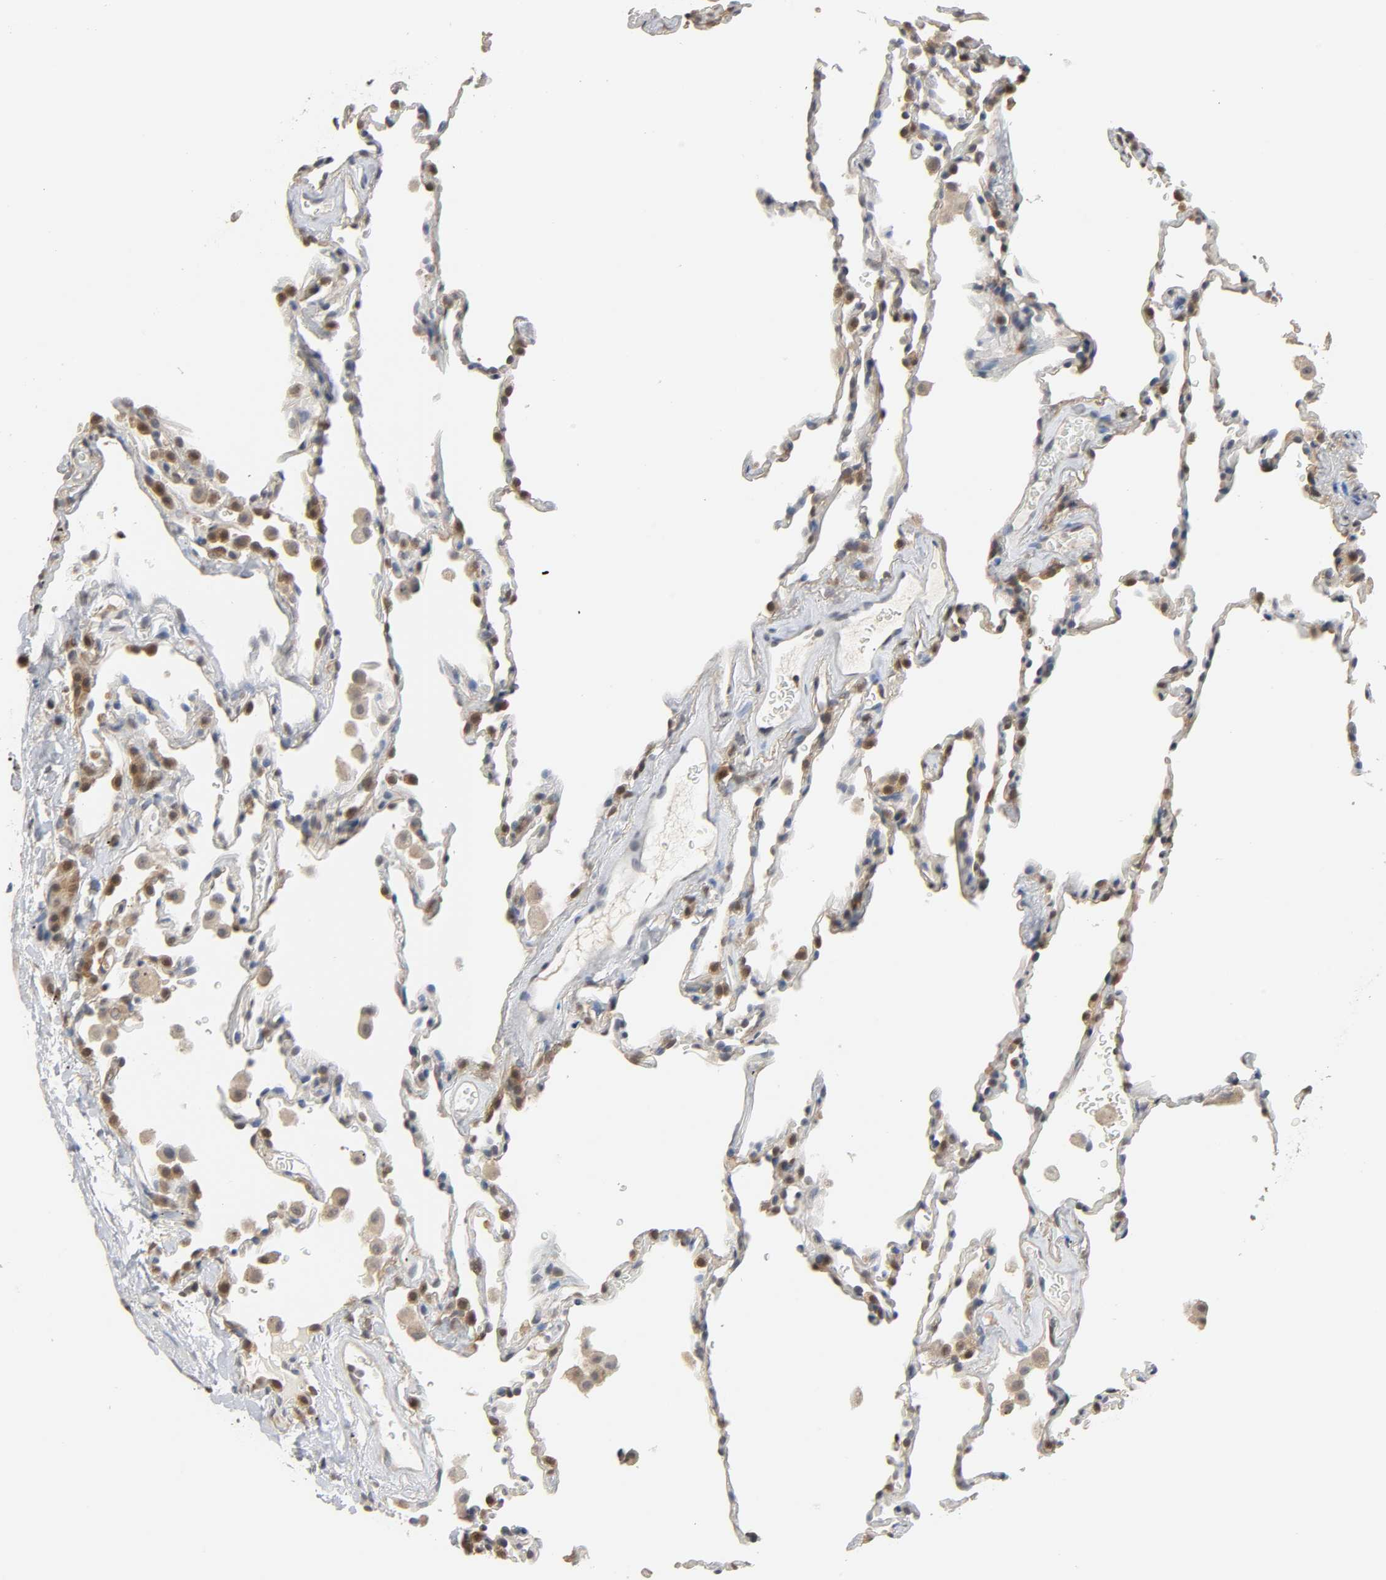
{"staining": {"intensity": "negative", "quantity": "none", "location": "none"}, "tissue": "lung", "cell_type": "Alveolar cells", "image_type": "normal", "snomed": [{"axis": "morphology", "description": "Normal tissue, NOS"}, {"axis": "morphology", "description": "Soft tissue tumor metastatic"}, {"axis": "topography", "description": "Lung"}], "caption": "Immunohistochemistry (IHC) photomicrograph of normal lung: lung stained with DAB (3,3'-diaminobenzidine) exhibits no significant protein staining in alveolar cells. (DAB immunohistochemistry visualized using brightfield microscopy, high magnification).", "gene": "MIF", "patient": {"sex": "male", "age": 59}}